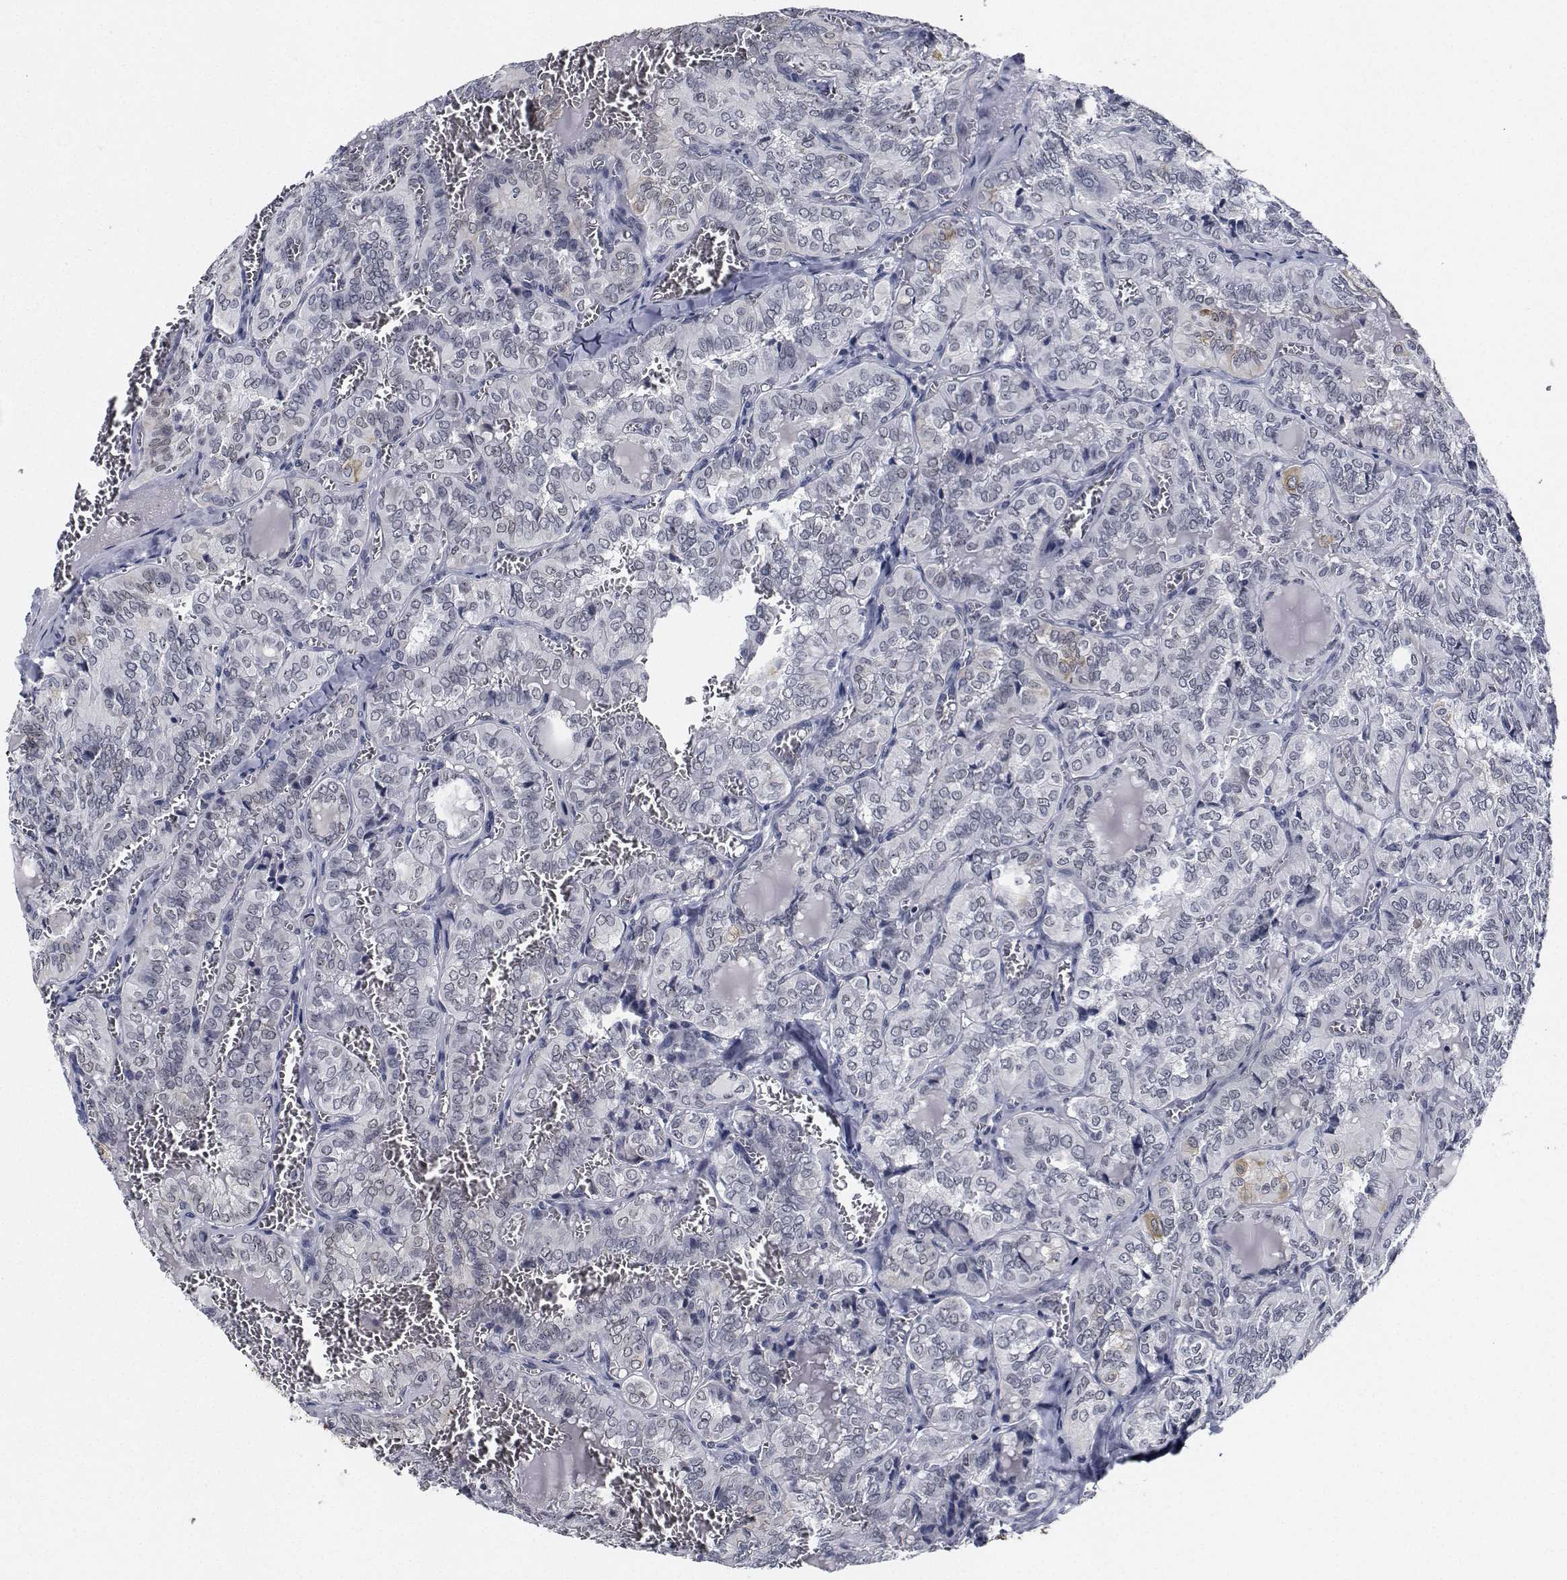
{"staining": {"intensity": "negative", "quantity": "none", "location": "none"}, "tissue": "thyroid cancer", "cell_type": "Tumor cells", "image_type": "cancer", "snomed": [{"axis": "morphology", "description": "Papillary adenocarcinoma, NOS"}, {"axis": "topography", "description": "Thyroid gland"}], "caption": "An image of thyroid cancer stained for a protein shows no brown staining in tumor cells. (DAB (3,3'-diaminobenzidine) immunohistochemistry (IHC) with hematoxylin counter stain).", "gene": "NVL", "patient": {"sex": "female", "age": 41}}